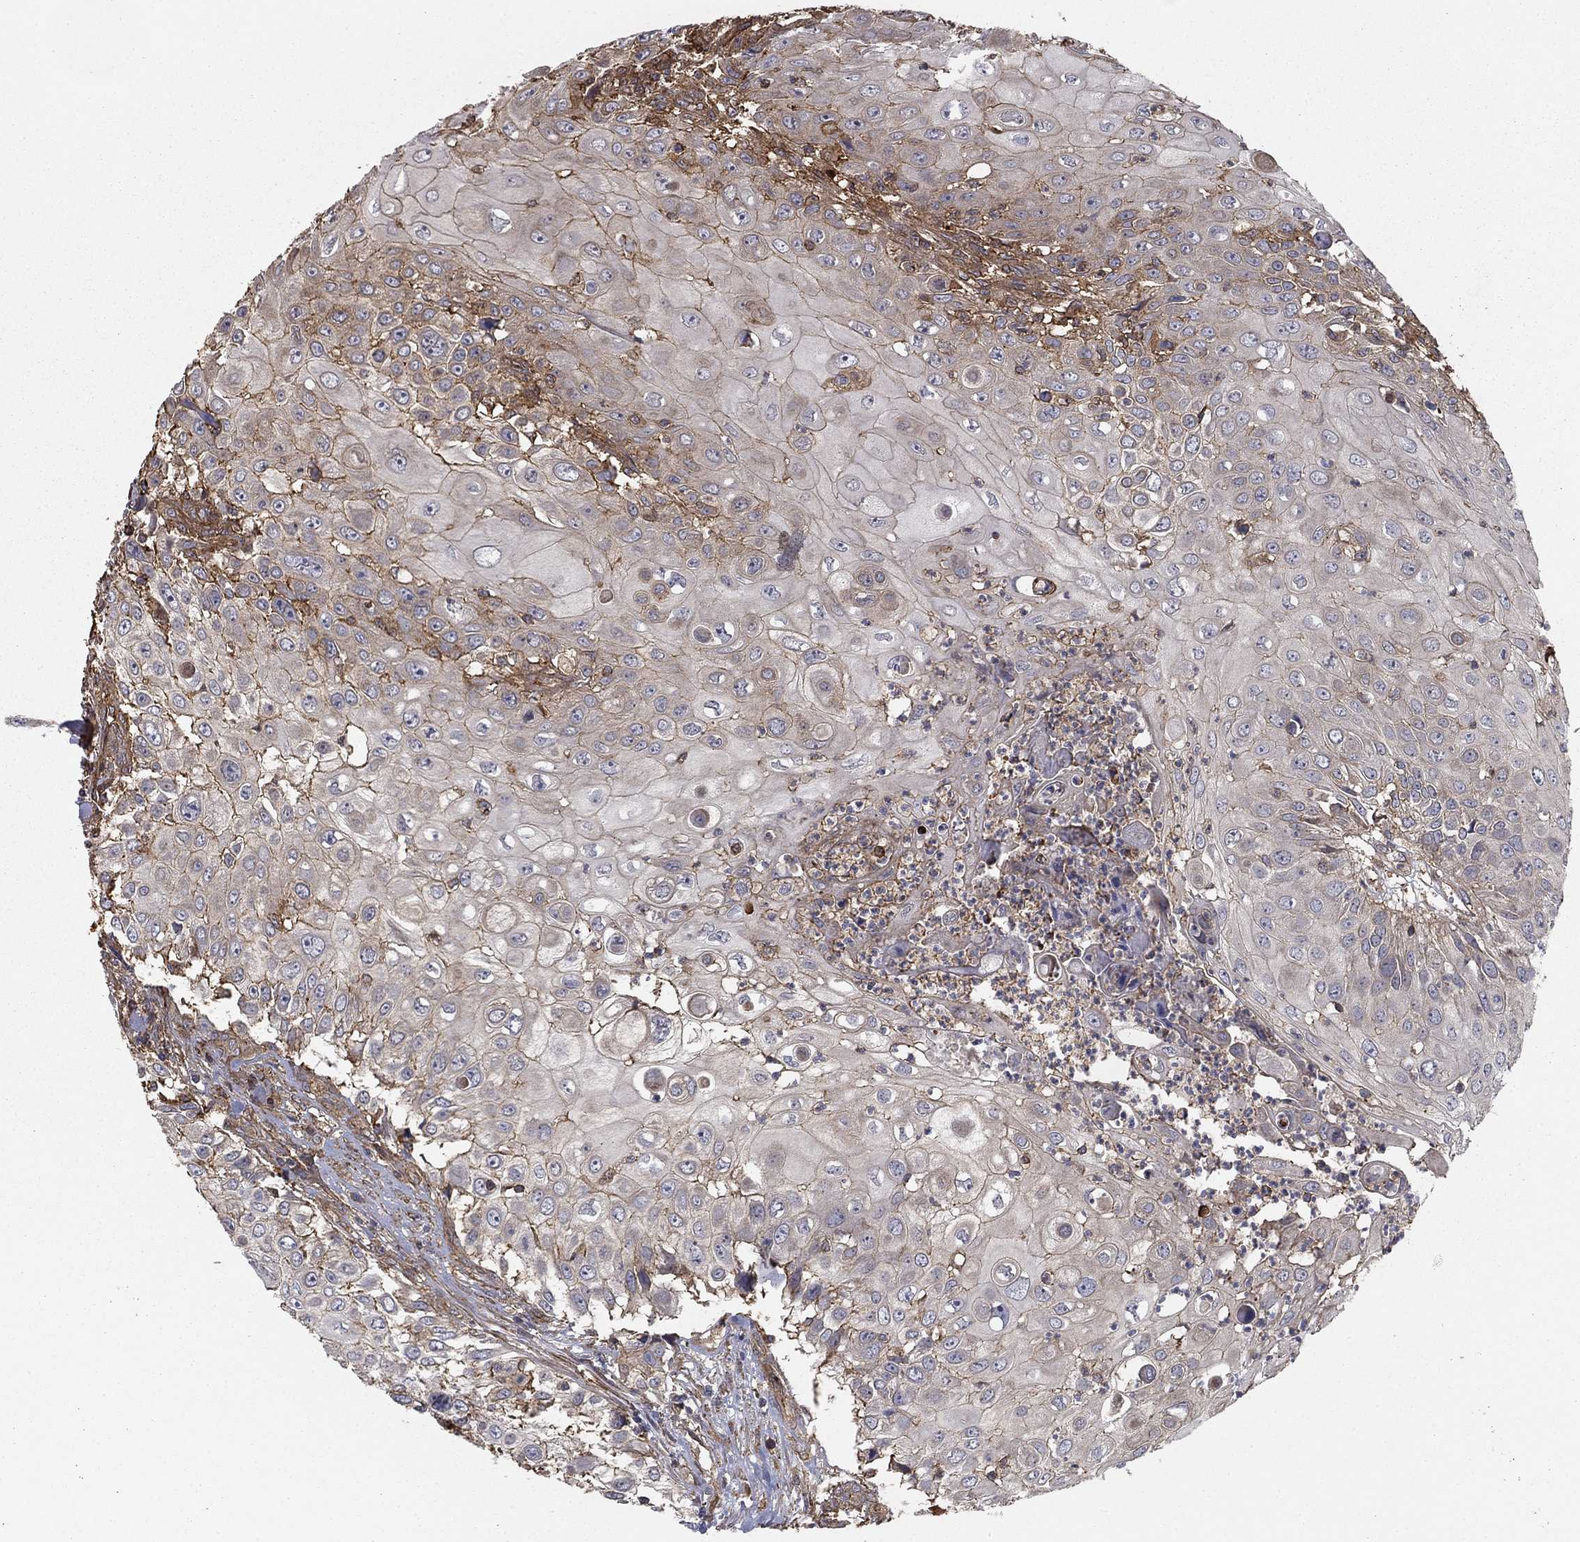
{"staining": {"intensity": "moderate", "quantity": "<25%", "location": "cytoplasmic/membranous"}, "tissue": "urothelial cancer", "cell_type": "Tumor cells", "image_type": "cancer", "snomed": [{"axis": "morphology", "description": "Urothelial carcinoma, High grade"}, {"axis": "topography", "description": "Urinary bladder"}], "caption": "DAB immunohistochemical staining of human urothelial cancer reveals moderate cytoplasmic/membranous protein positivity in approximately <25% of tumor cells. Nuclei are stained in blue.", "gene": "HABP4", "patient": {"sex": "female", "age": 79}}